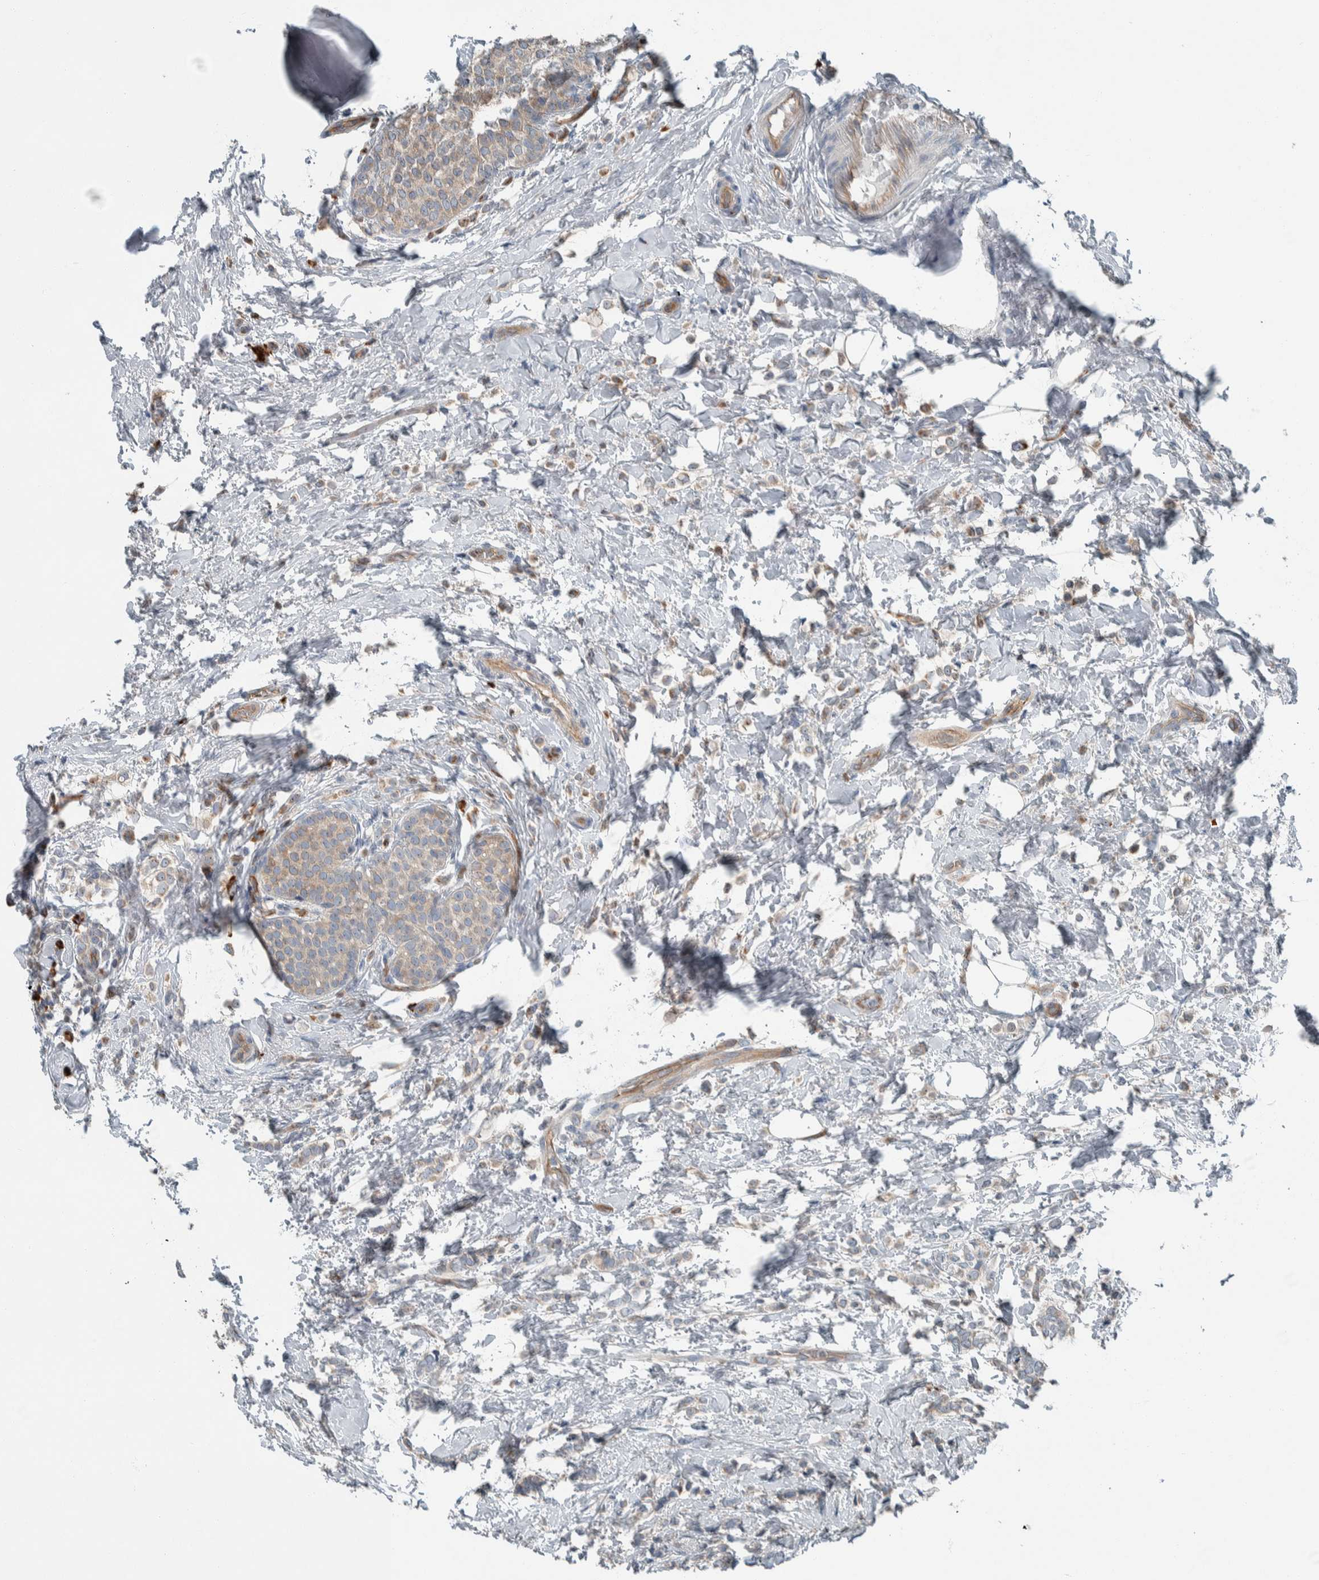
{"staining": {"intensity": "weak", "quantity": "<25%", "location": "cytoplasmic/membranous"}, "tissue": "breast cancer", "cell_type": "Tumor cells", "image_type": "cancer", "snomed": [{"axis": "morphology", "description": "Lobular carcinoma"}, {"axis": "topography", "description": "Breast"}], "caption": "Tumor cells are negative for protein expression in human breast lobular carcinoma.", "gene": "USP25", "patient": {"sex": "female", "age": 50}}